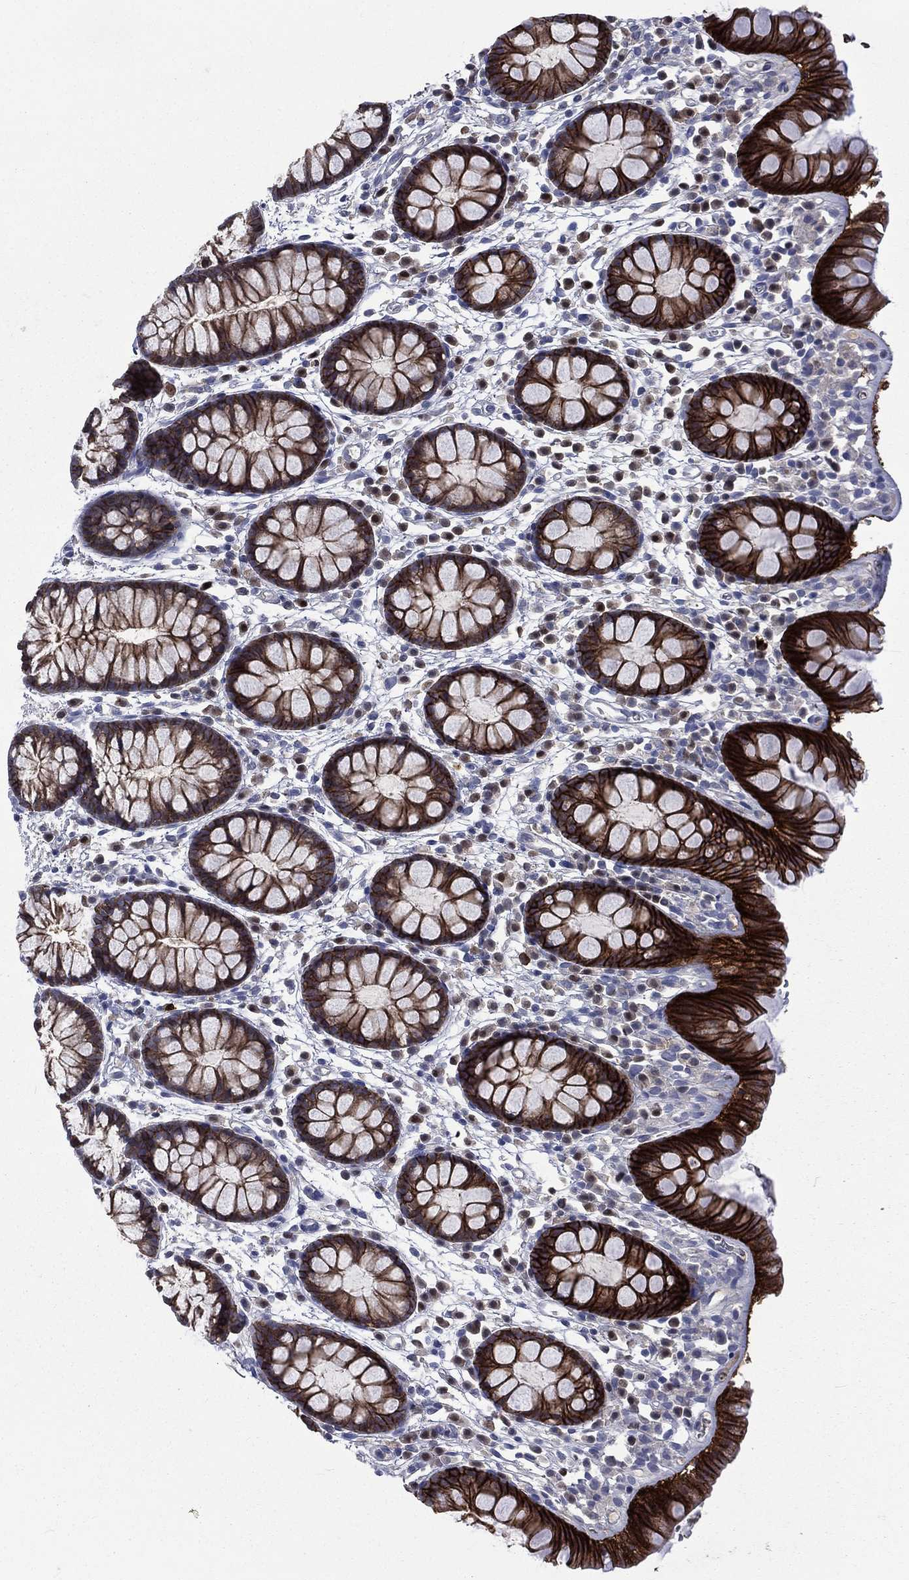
{"staining": {"intensity": "negative", "quantity": "none", "location": "none"}, "tissue": "colon", "cell_type": "Endothelial cells", "image_type": "normal", "snomed": [{"axis": "morphology", "description": "Normal tissue, NOS"}, {"axis": "topography", "description": "Colon"}], "caption": "Photomicrograph shows no significant protein positivity in endothelial cells of benign colon.", "gene": "CA12", "patient": {"sex": "male", "age": 76}}